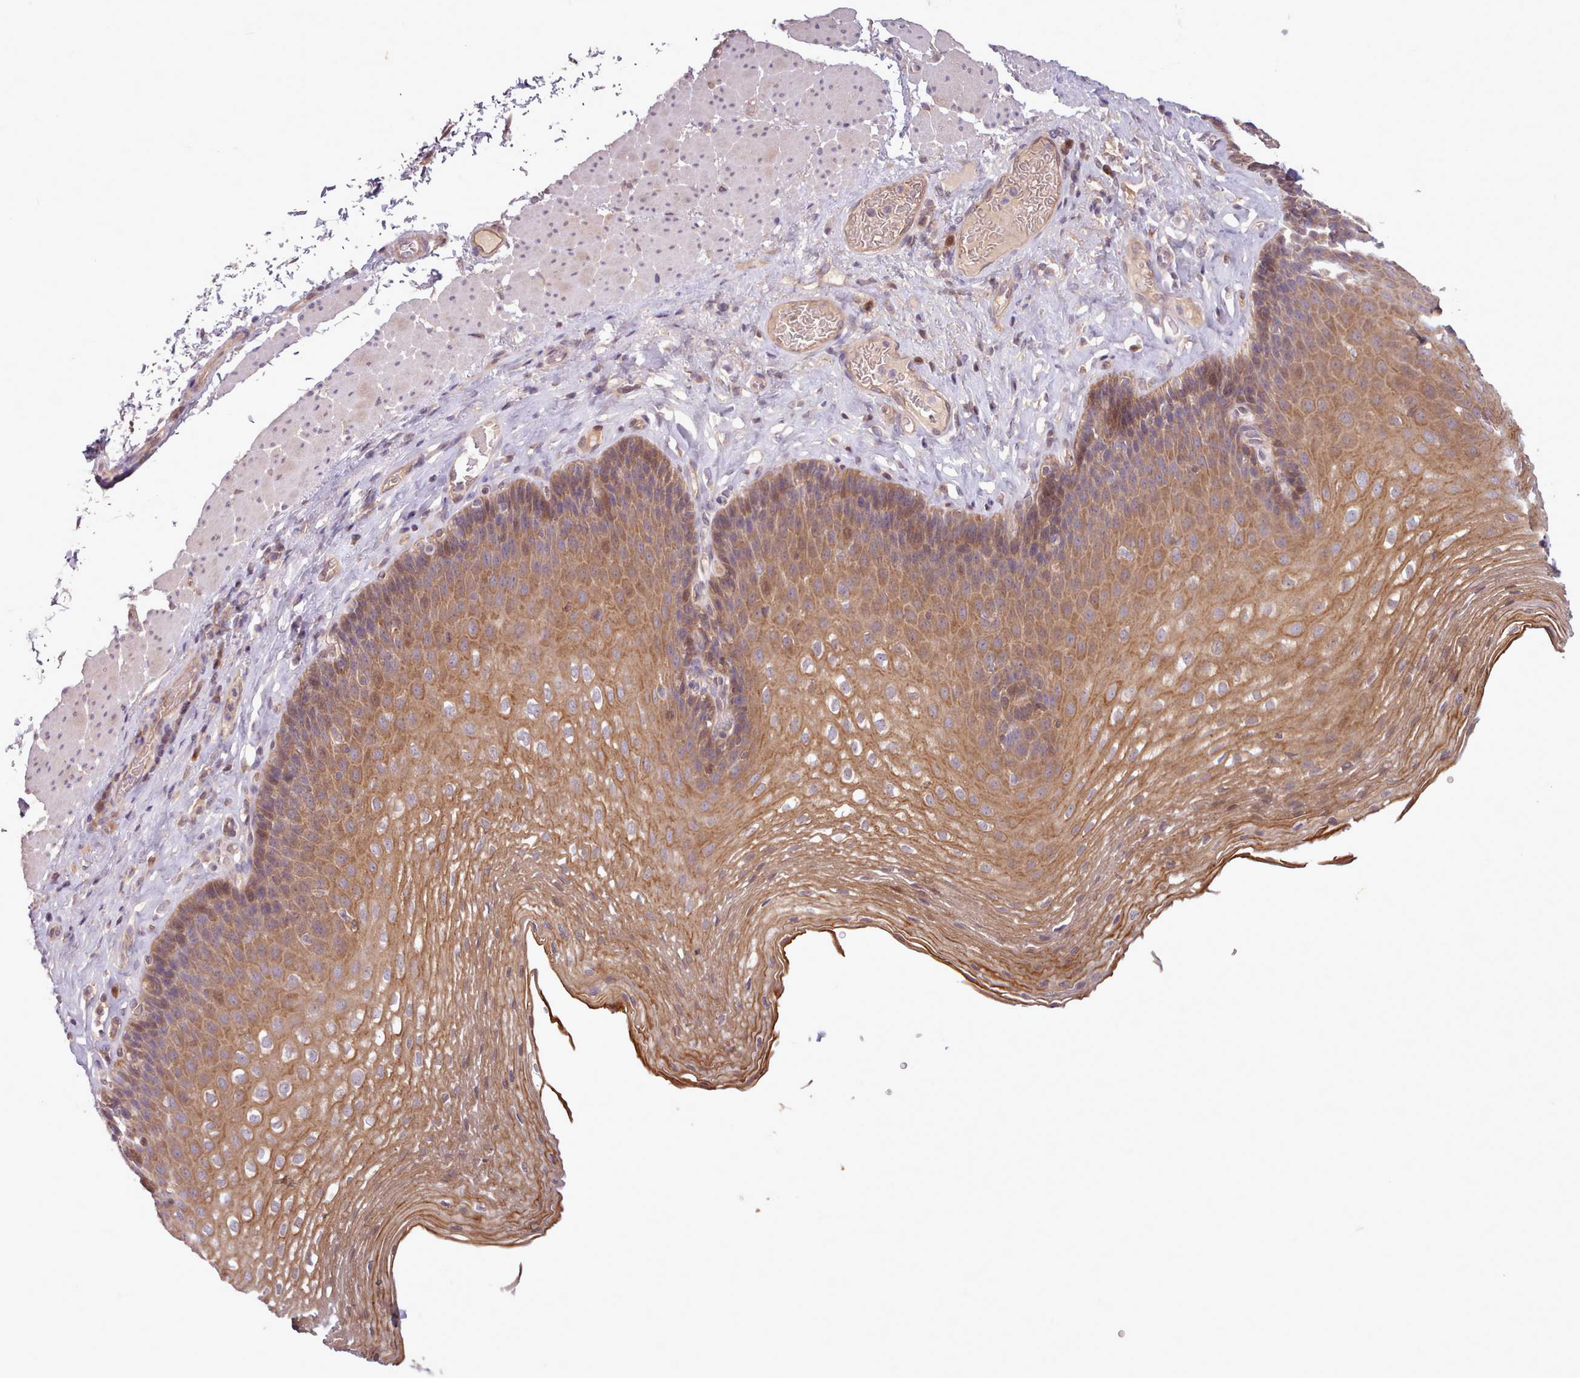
{"staining": {"intensity": "moderate", "quantity": ">75%", "location": "cytoplasmic/membranous"}, "tissue": "esophagus", "cell_type": "Squamous epithelial cells", "image_type": "normal", "snomed": [{"axis": "morphology", "description": "Normal tissue, NOS"}, {"axis": "topography", "description": "Esophagus"}], "caption": "Human esophagus stained with a brown dye exhibits moderate cytoplasmic/membranous positive staining in about >75% of squamous epithelial cells.", "gene": "NMRK1", "patient": {"sex": "female", "age": 66}}